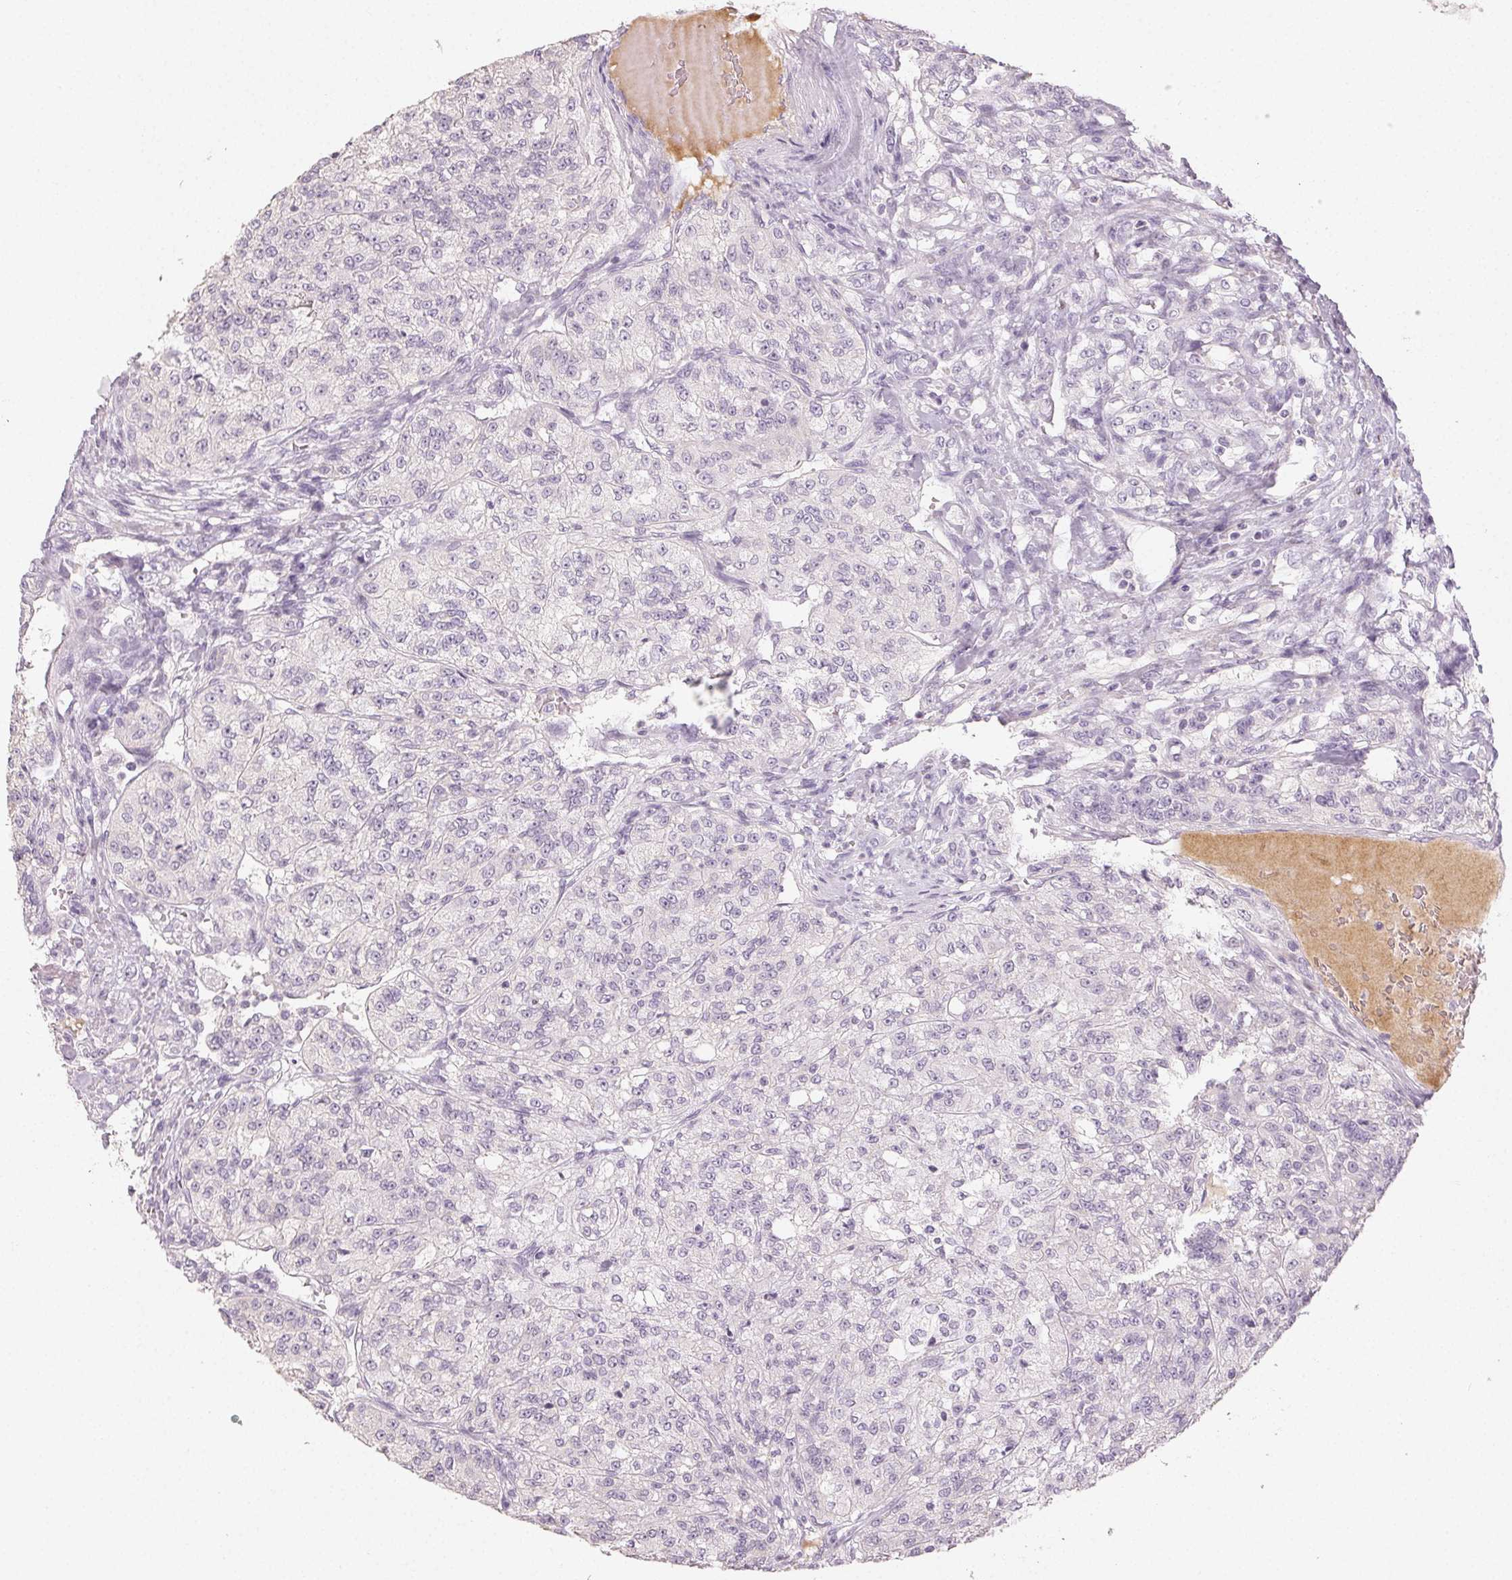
{"staining": {"intensity": "negative", "quantity": "none", "location": "none"}, "tissue": "renal cancer", "cell_type": "Tumor cells", "image_type": "cancer", "snomed": [{"axis": "morphology", "description": "Adenocarcinoma, NOS"}, {"axis": "topography", "description": "Kidney"}], "caption": "The IHC micrograph has no significant expression in tumor cells of renal cancer (adenocarcinoma) tissue.", "gene": "LVRN", "patient": {"sex": "female", "age": 63}}